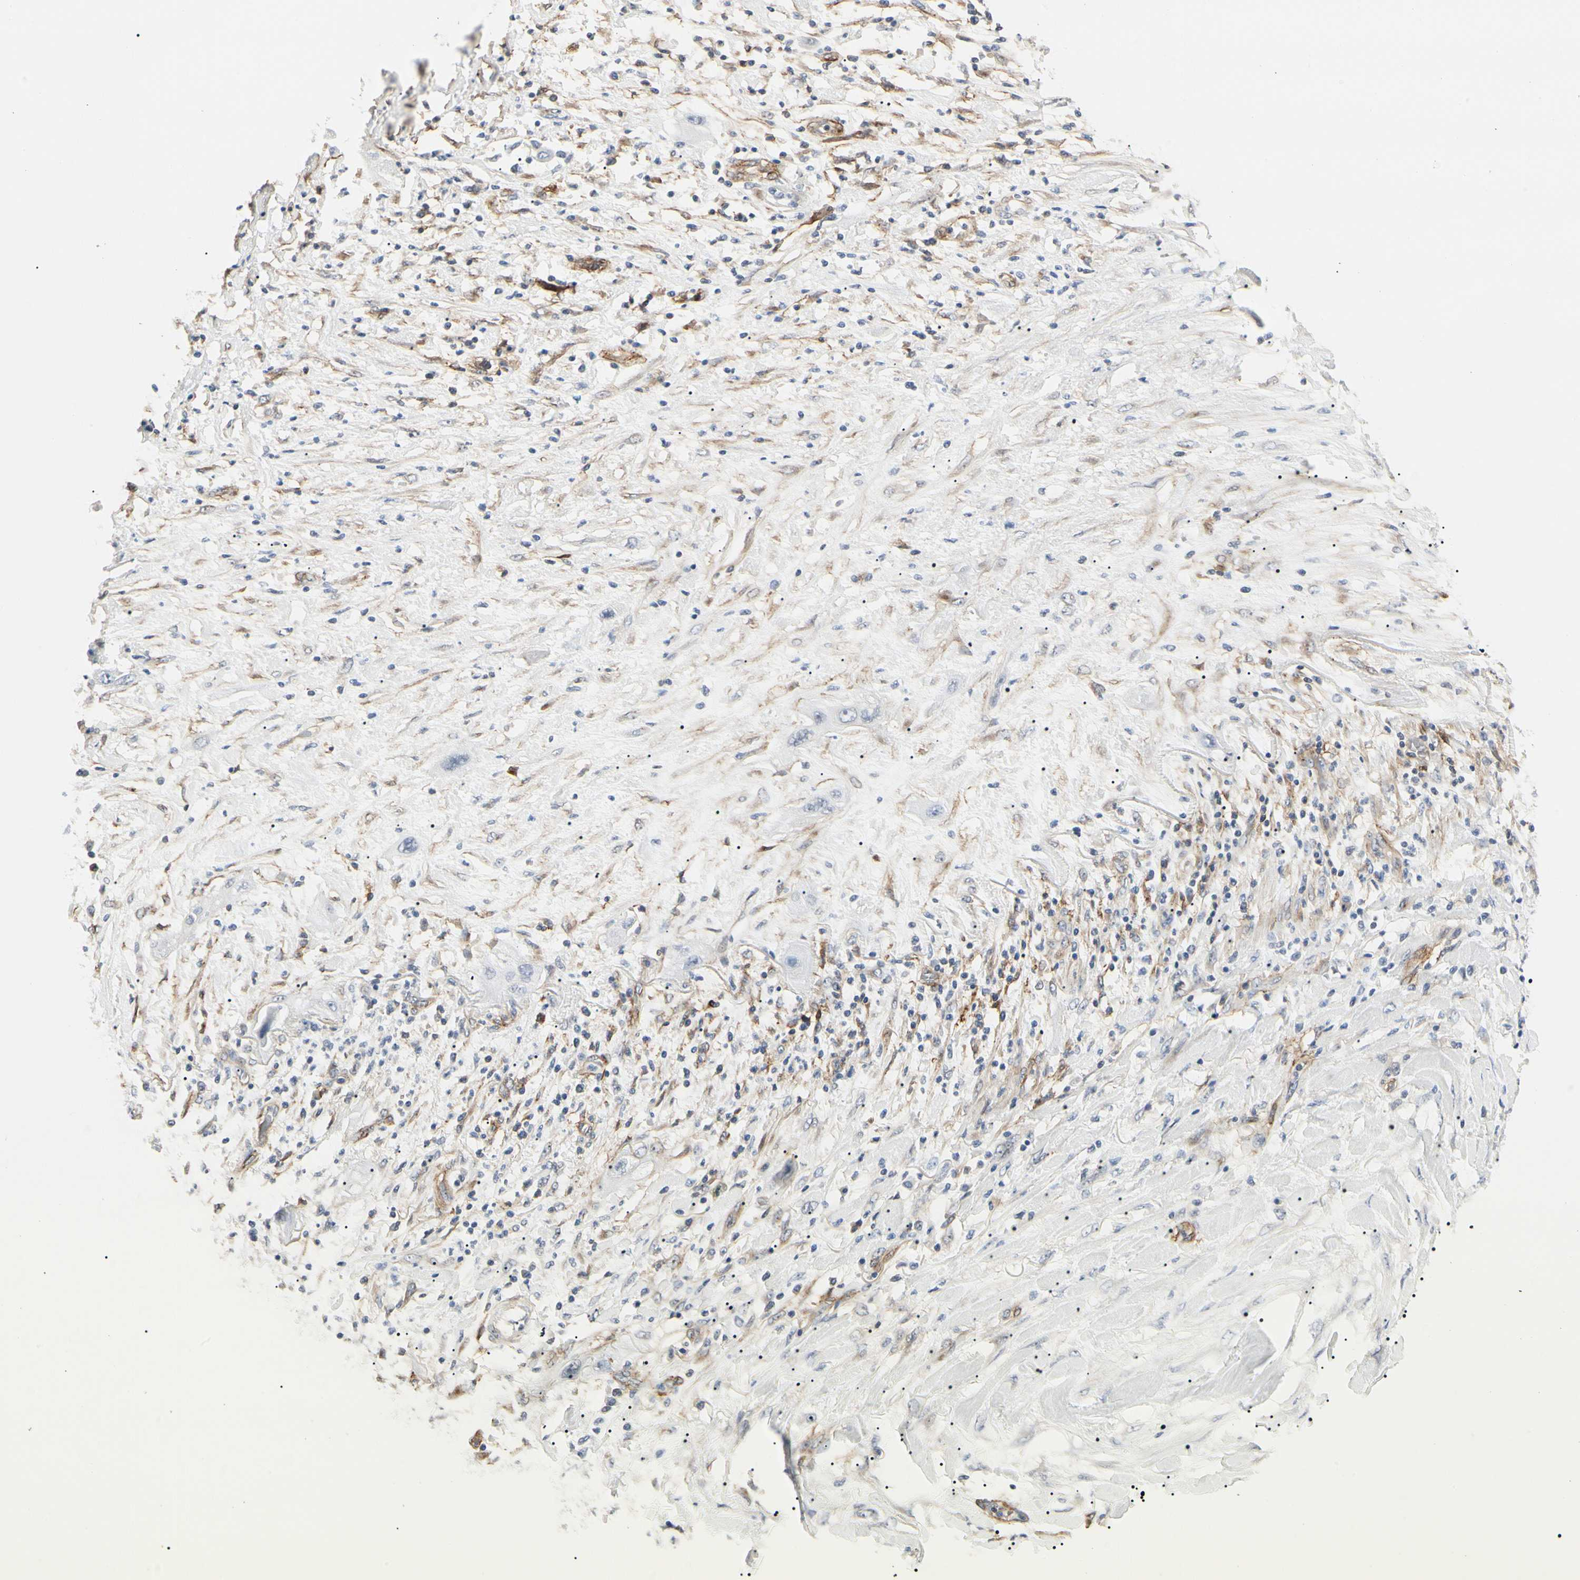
{"staining": {"intensity": "negative", "quantity": "none", "location": "none"}, "tissue": "lung cancer", "cell_type": "Tumor cells", "image_type": "cancer", "snomed": [{"axis": "morphology", "description": "Squamous cell carcinoma, NOS"}, {"axis": "topography", "description": "Lung"}], "caption": "IHC of lung cancer (squamous cell carcinoma) displays no positivity in tumor cells.", "gene": "GGT5", "patient": {"sex": "female", "age": 47}}